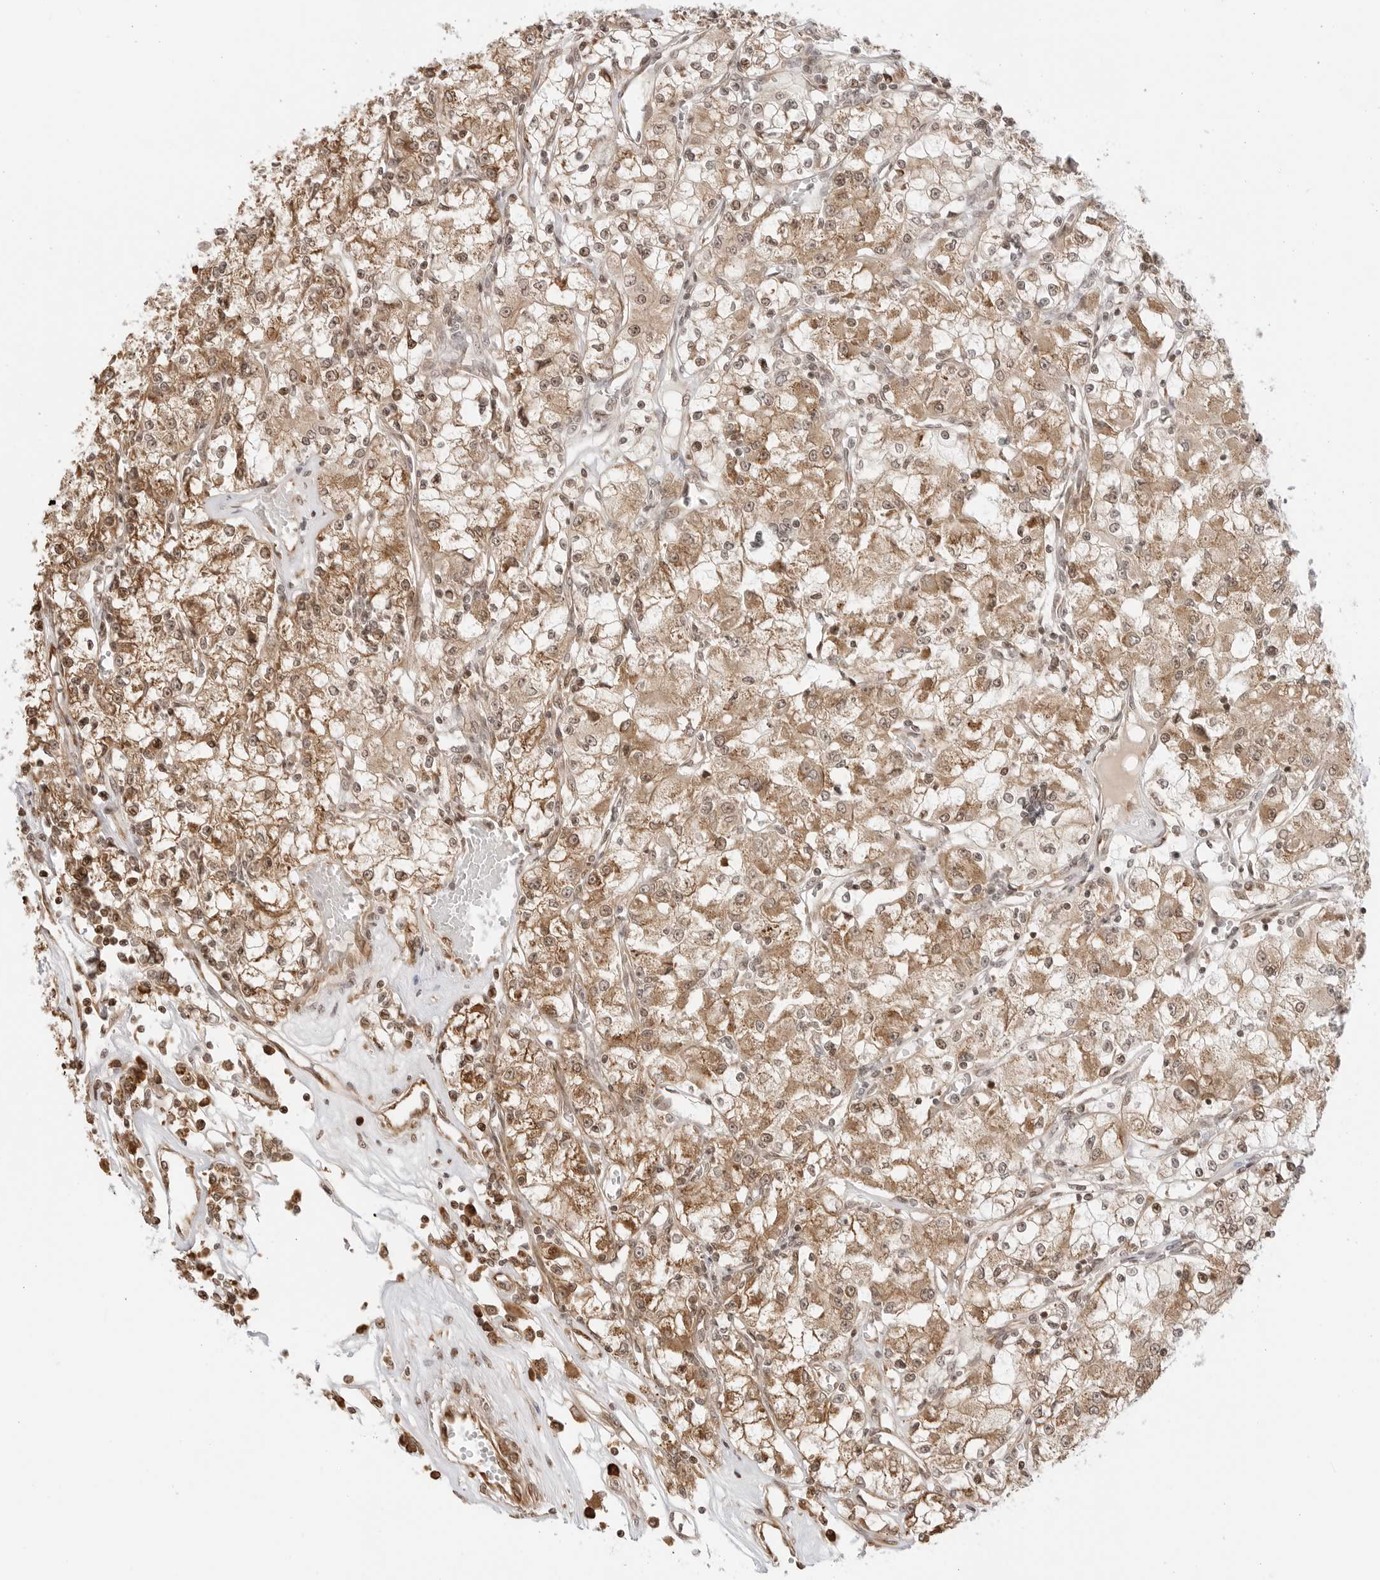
{"staining": {"intensity": "moderate", "quantity": ">75%", "location": "cytoplasmic/membranous,nuclear"}, "tissue": "renal cancer", "cell_type": "Tumor cells", "image_type": "cancer", "snomed": [{"axis": "morphology", "description": "Adenocarcinoma, NOS"}, {"axis": "topography", "description": "Kidney"}], "caption": "This micrograph exhibits immunohistochemistry (IHC) staining of adenocarcinoma (renal), with medium moderate cytoplasmic/membranous and nuclear staining in about >75% of tumor cells.", "gene": "FKBP14", "patient": {"sex": "female", "age": 59}}